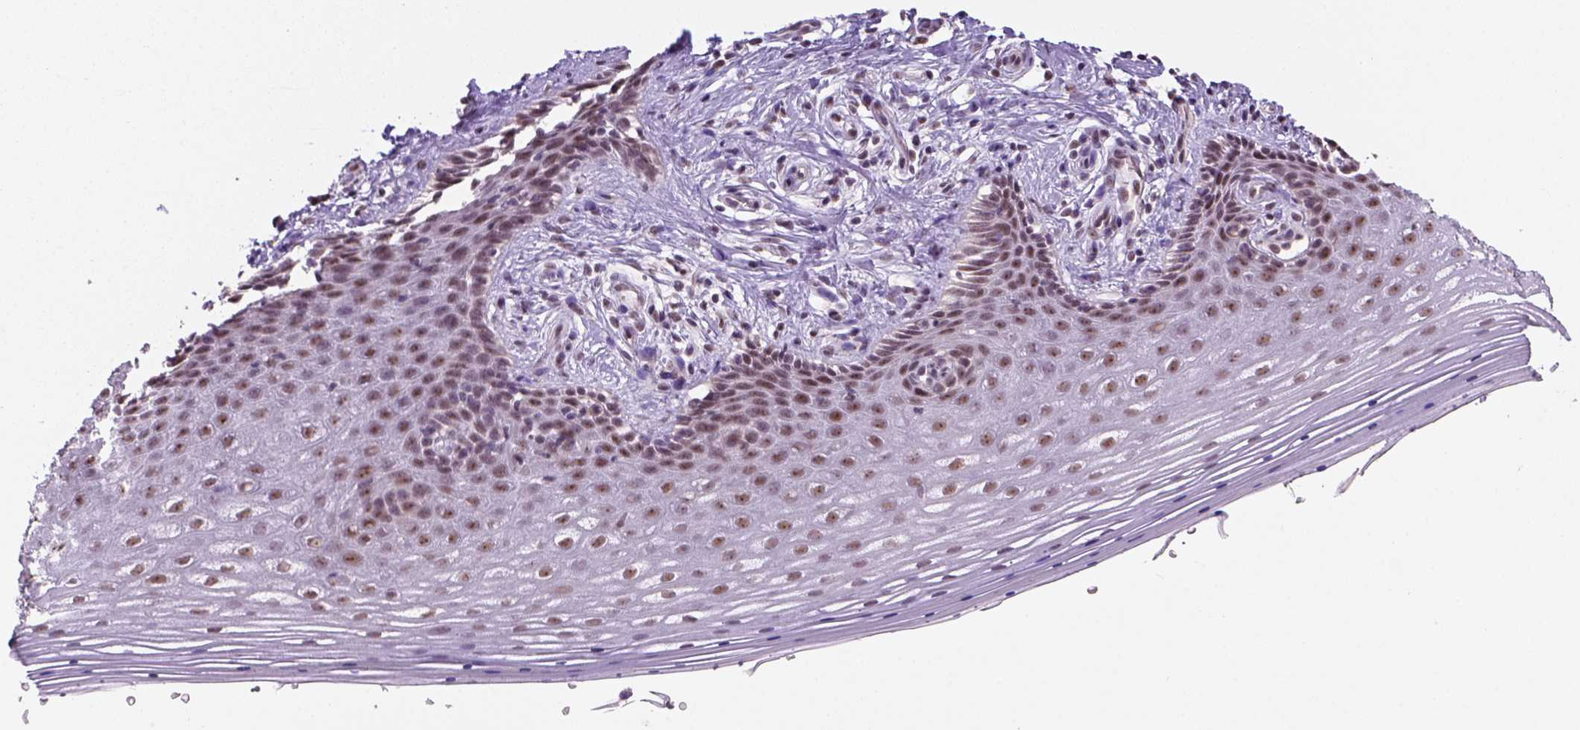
{"staining": {"intensity": "moderate", "quantity": ">75%", "location": "nuclear"}, "tissue": "vagina", "cell_type": "Squamous epithelial cells", "image_type": "normal", "snomed": [{"axis": "morphology", "description": "Normal tissue, NOS"}, {"axis": "topography", "description": "Vagina"}], "caption": "The histopathology image displays staining of normal vagina, revealing moderate nuclear protein expression (brown color) within squamous epithelial cells. (DAB (3,3'-diaminobenzidine) IHC, brown staining for protein, blue staining for nuclei).", "gene": "DDX50", "patient": {"sex": "female", "age": 42}}